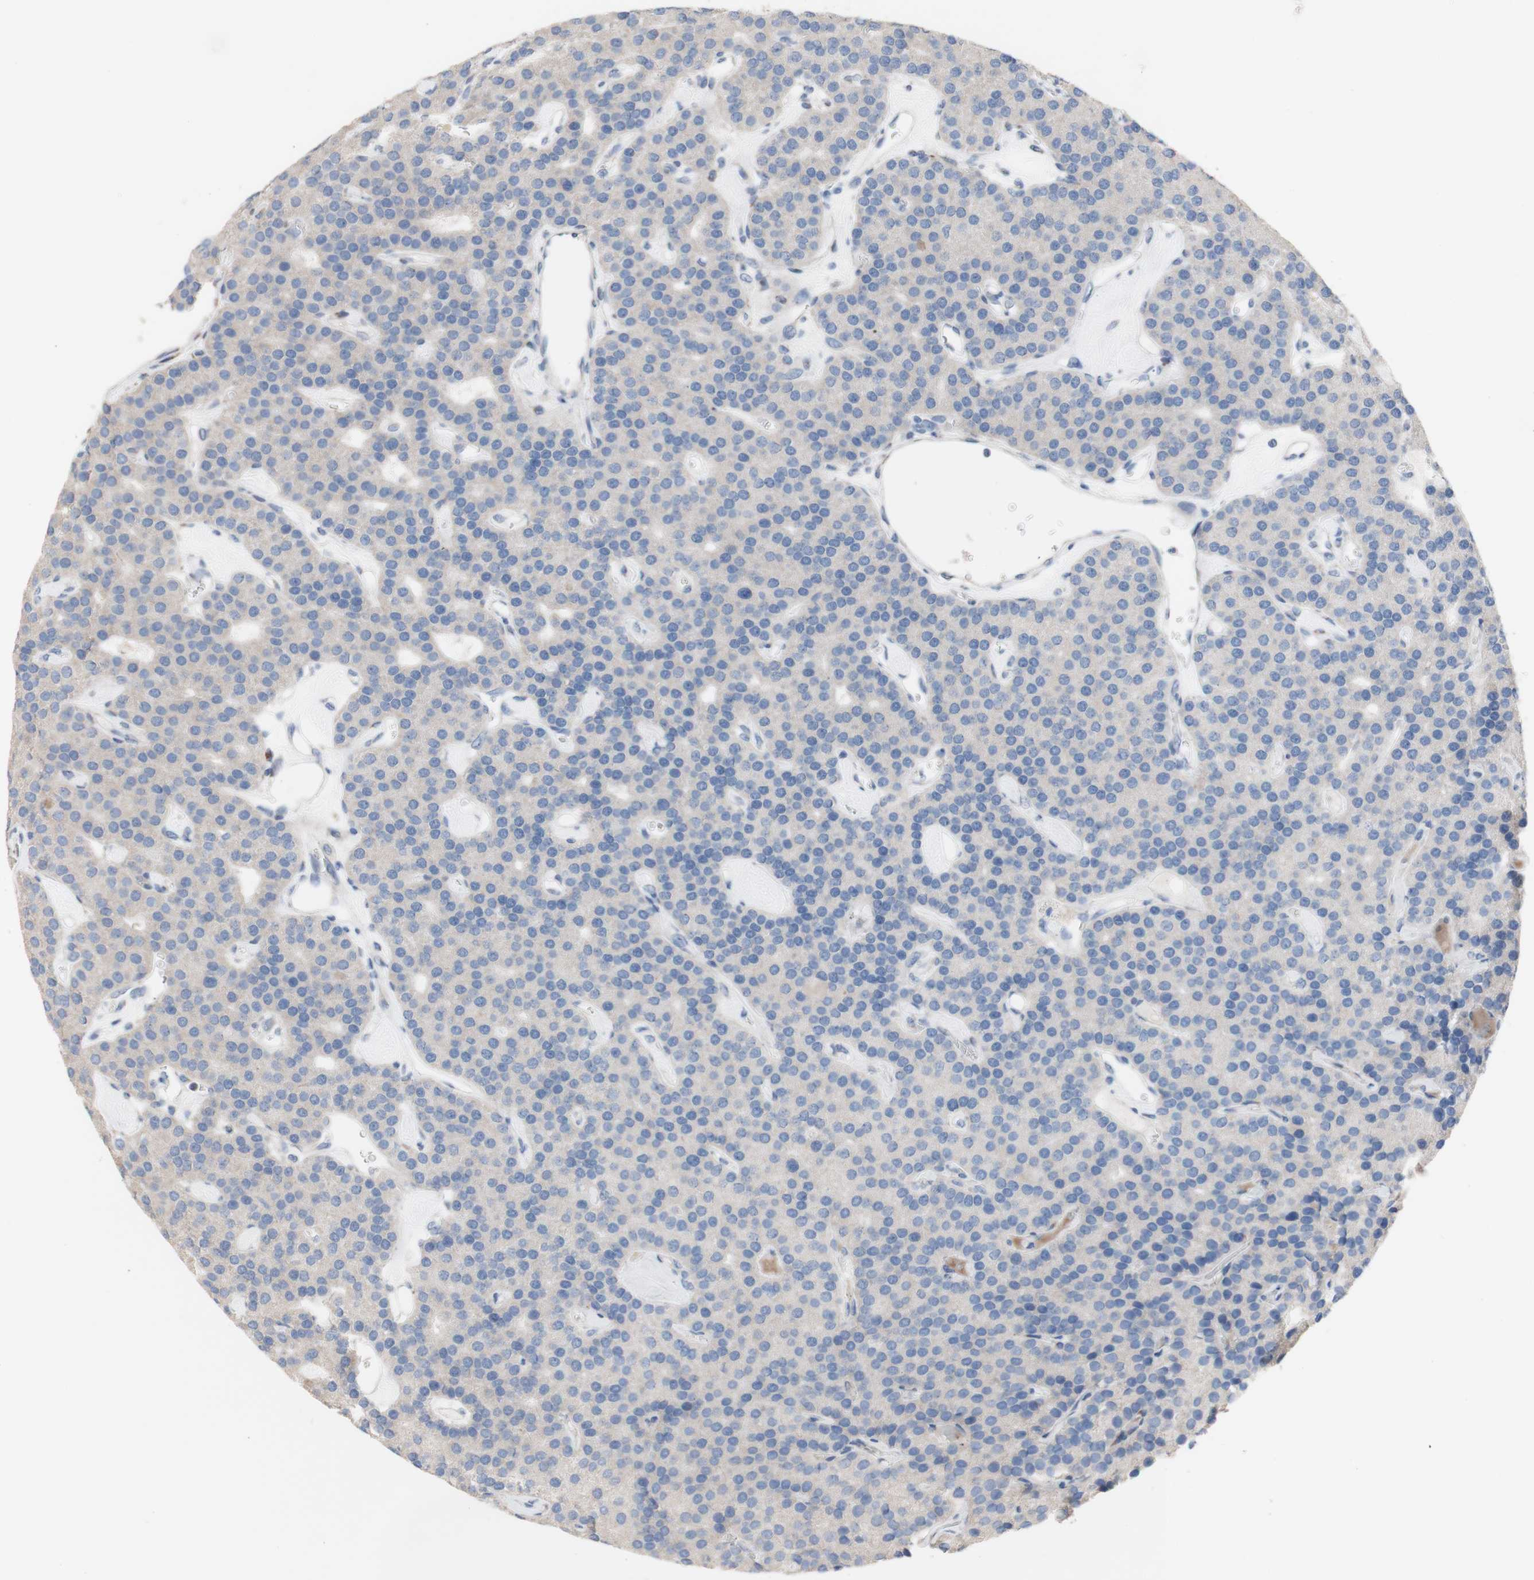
{"staining": {"intensity": "weak", "quantity": "<25%", "location": "cytoplasmic/membranous"}, "tissue": "parathyroid gland", "cell_type": "Glandular cells", "image_type": "normal", "snomed": [{"axis": "morphology", "description": "Normal tissue, NOS"}, {"axis": "morphology", "description": "Adenoma, NOS"}, {"axis": "topography", "description": "Parathyroid gland"}], "caption": "An immunohistochemistry micrograph of unremarkable parathyroid gland is shown. There is no staining in glandular cells of parathyroid gland.", "gene": "AGPAT5", "patient": {"sex": "female", "age": 86}}